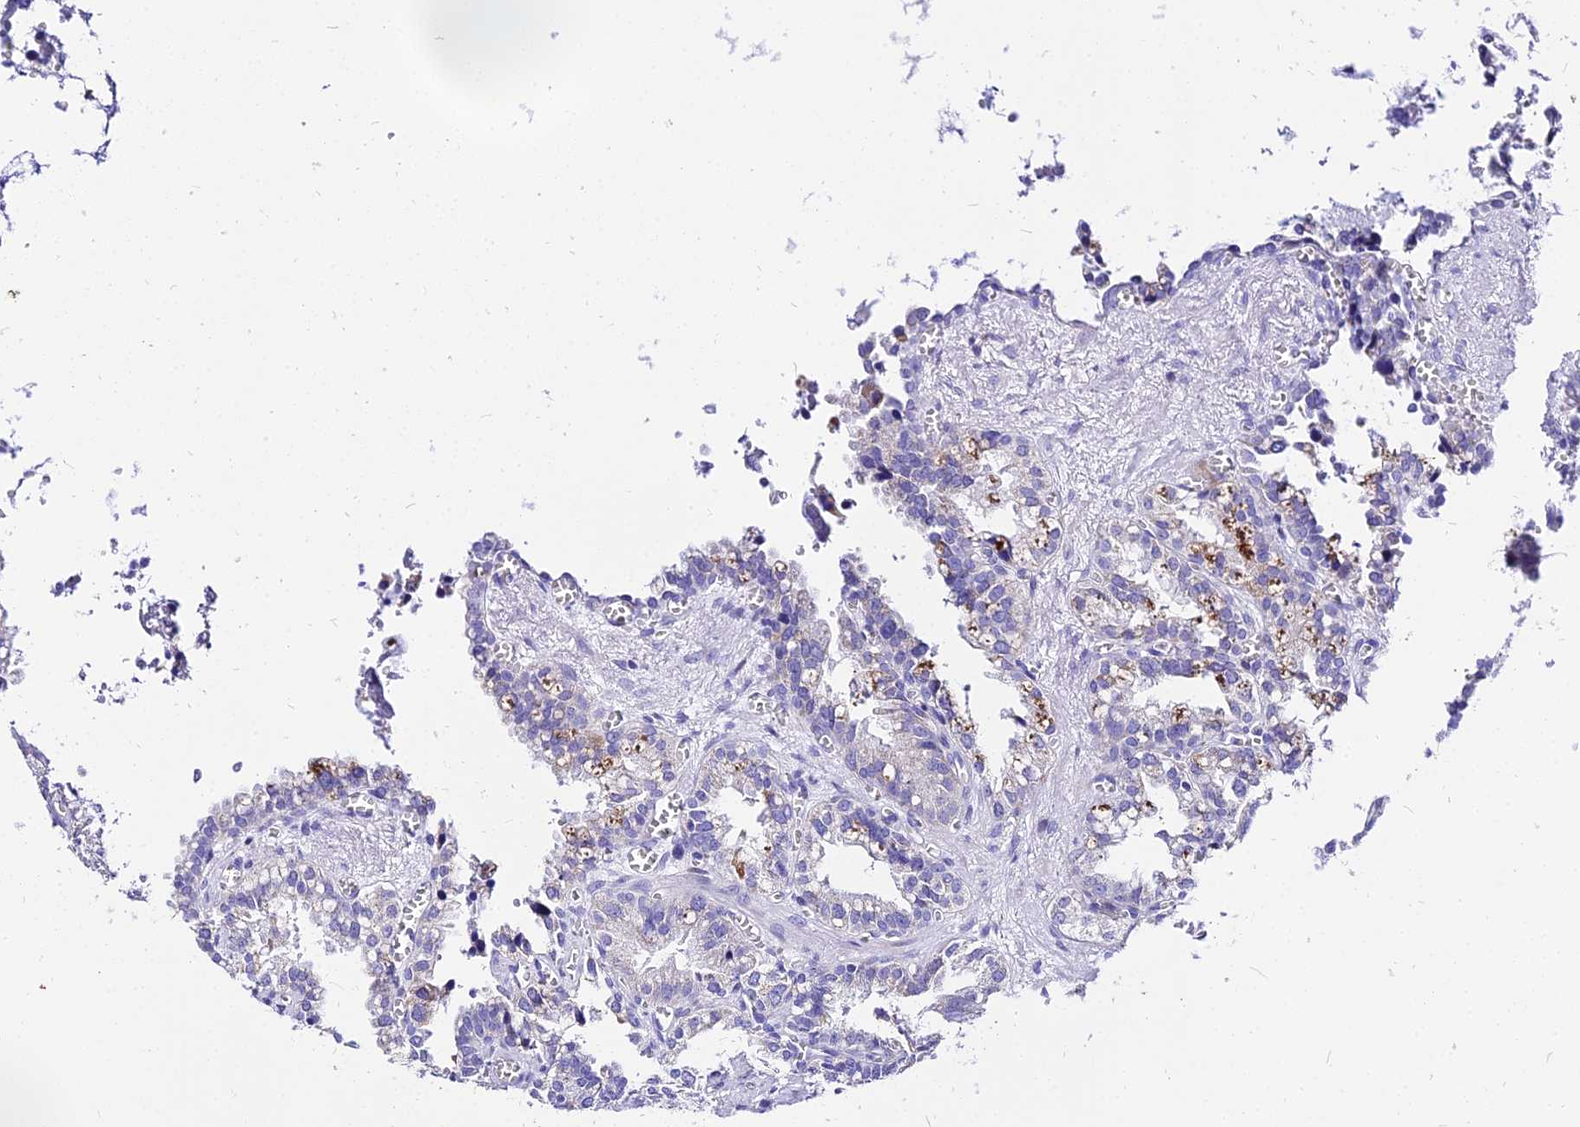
{"staining": {"intensity": "negative", "quantity": "none", "location": "none"}, "tissue": "seminal vesicle", "cell_type": "Glandular cells", "image_type": "normal", "snomed": [{"axis": "morphology", "description": "Normal tissue, NOS"}, {"axis": "topography", "description": "Prostate"}, {"axis": "topography", "description": "Seminal veicle"}], "caption": "The histopathology image displays no staining of glandular cells in benign seminal vesicle.", "gene": "CARD18", "patient": {"sex": "male", "age": 51}}